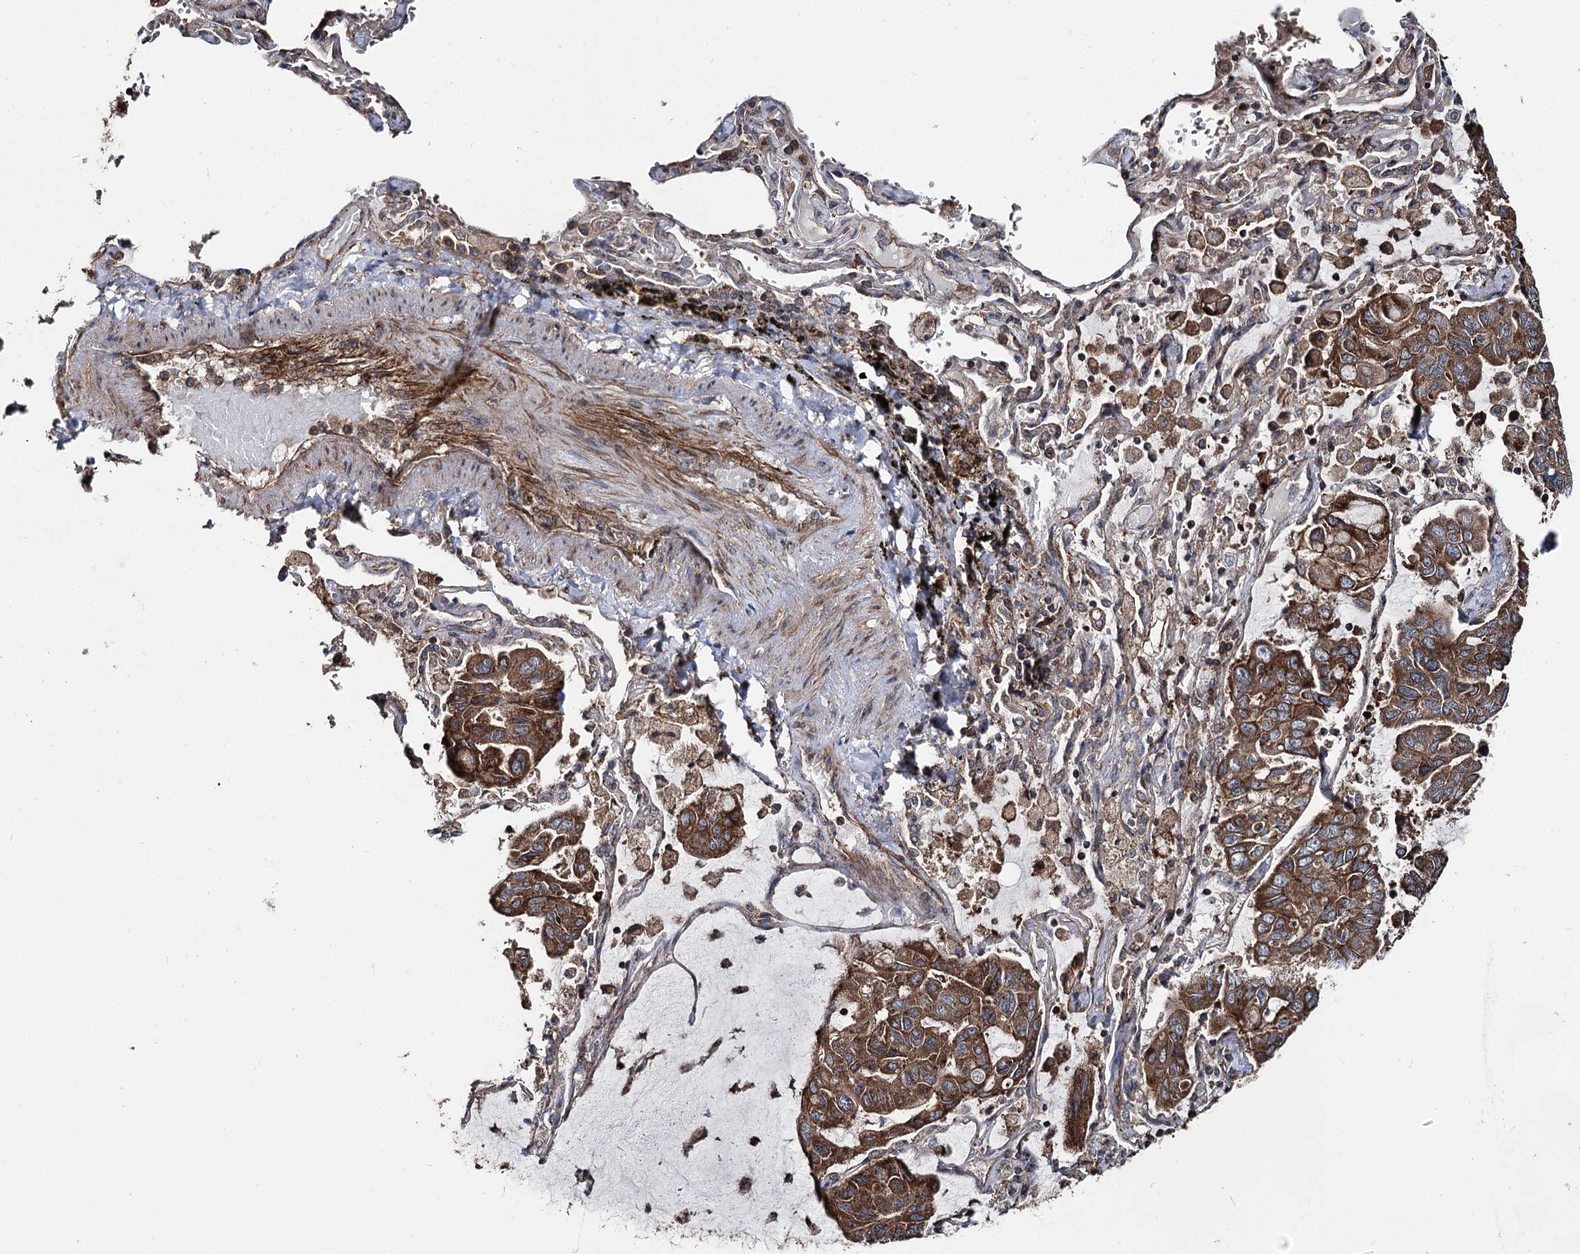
{"staining": {"intensity": "moderate", "quantity": ">75%", "location": "cytoplasmic/membranous"}, "tissue": "lung cancer", "cell_type": "Tumor cells", "image_type": "cancer", "snomed": [{"axis": "morphology", "description": "Adenocarcinoma, NOS"}, {"axis": "topography", "description": "Lung"}], "caption": "IHC (DAB) staining of human adenocarcinoma (lung) demonstrates moderate cytoplasmic/membranous protein expression in about >75% of tumor cells.", "gene": "ITFG2", "patient": {"sex": "male", "age": 64}}